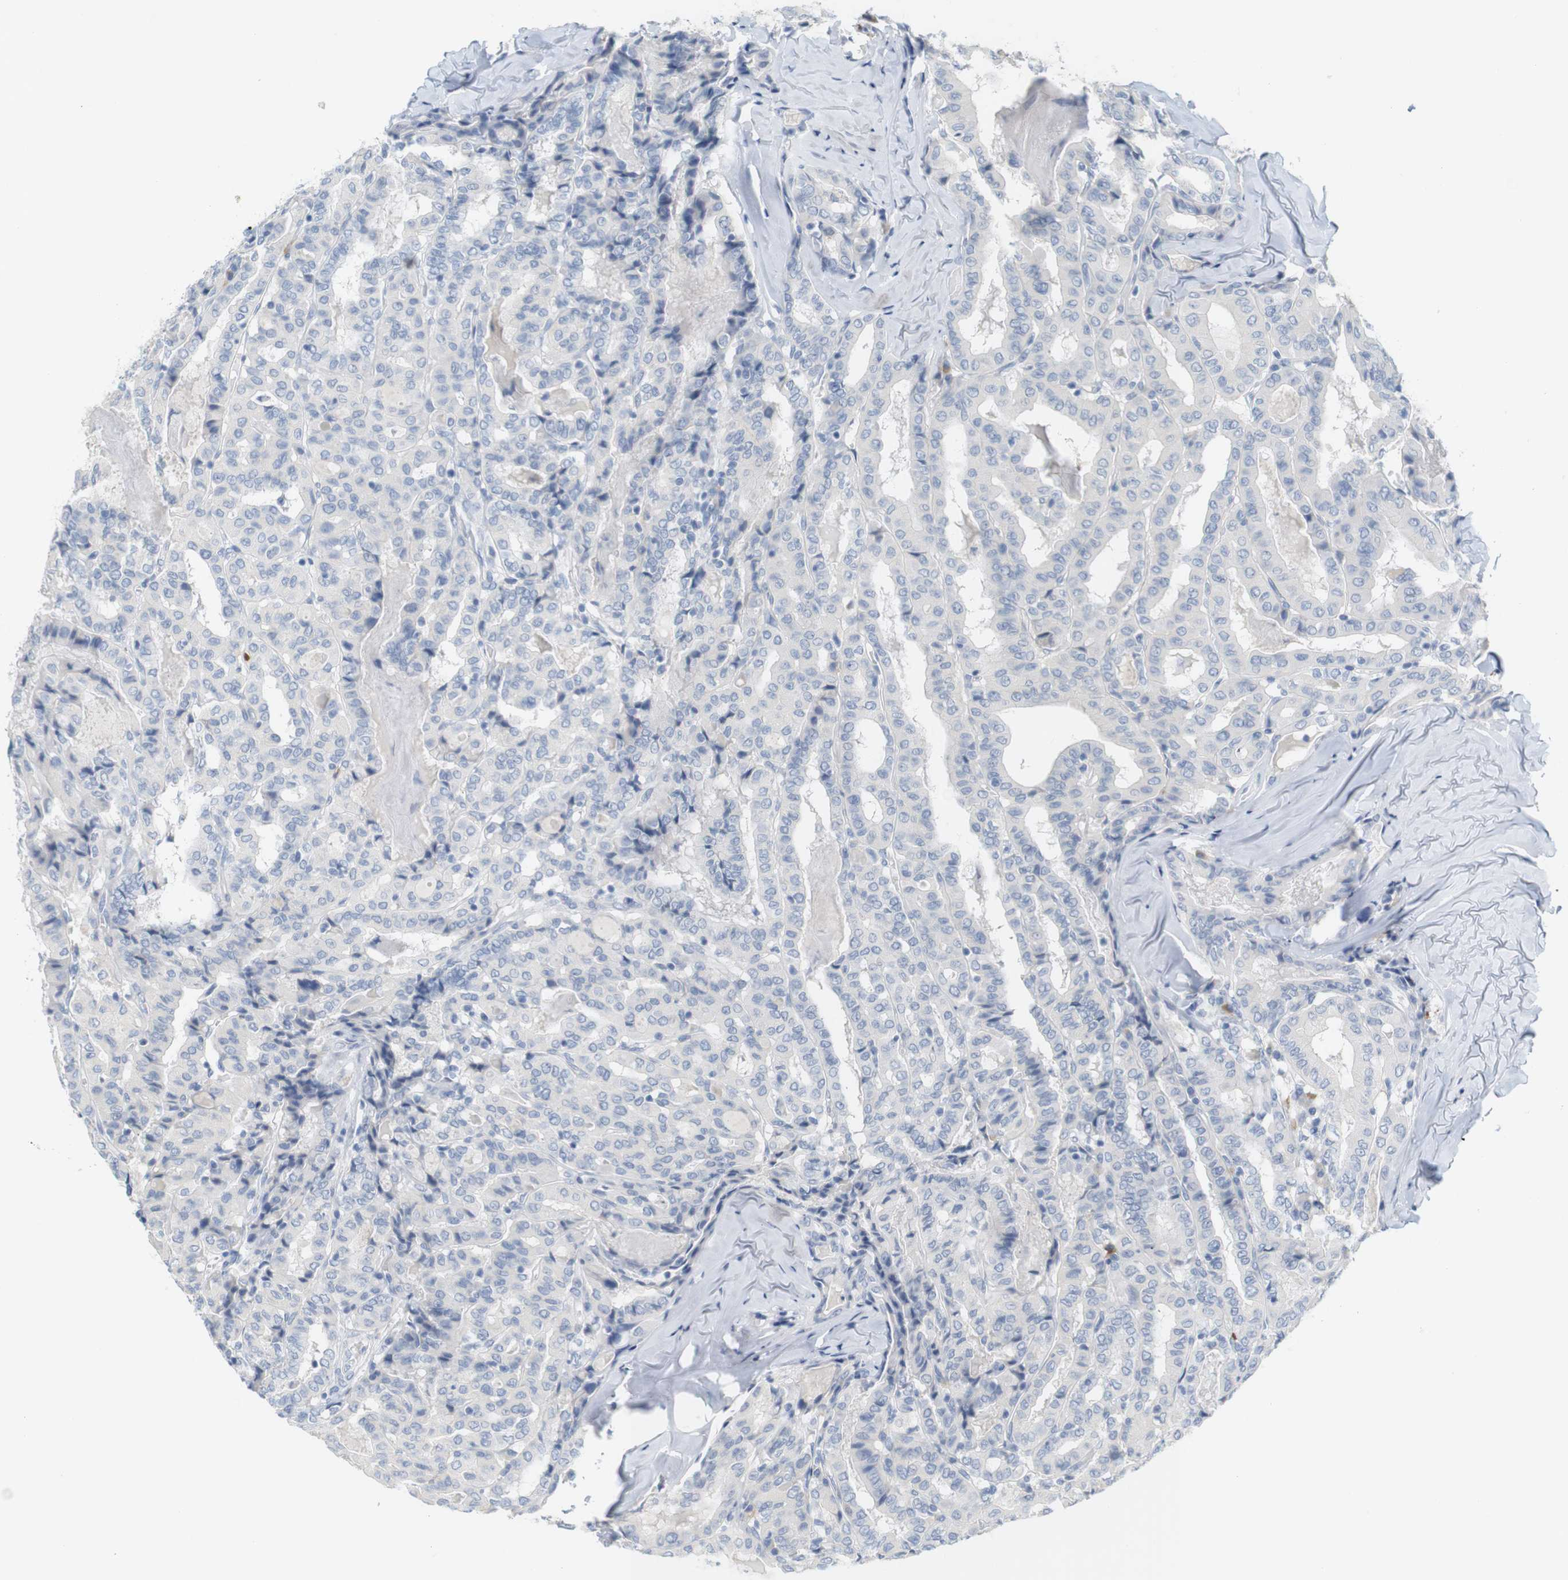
{"staining": {"intensity": "negative", "quantity": "none", "location": "none"}, "tissue": "thyroid cancer", "cell_type": "Tumor cells", "image_type": "cancer", "snomed": [{"axis": "morphology", "description": "Papillary adenocarcinoma, NOS"}, {"axis": "topography", "description": "Thyroid gland"}], "caption": "Immunohistochemistry photomicrograph of neoplastic tissue: thyroid cancer (papillary adenocarcinoma) stained with DAB (3,3'-diaminobenzidine) exhibits no significant protein positivity in tumor cells. (IHC, brightfield microscopy, high magnification).", "gene": "RGS9", "patient": {"sex": "female", "age": 42}}